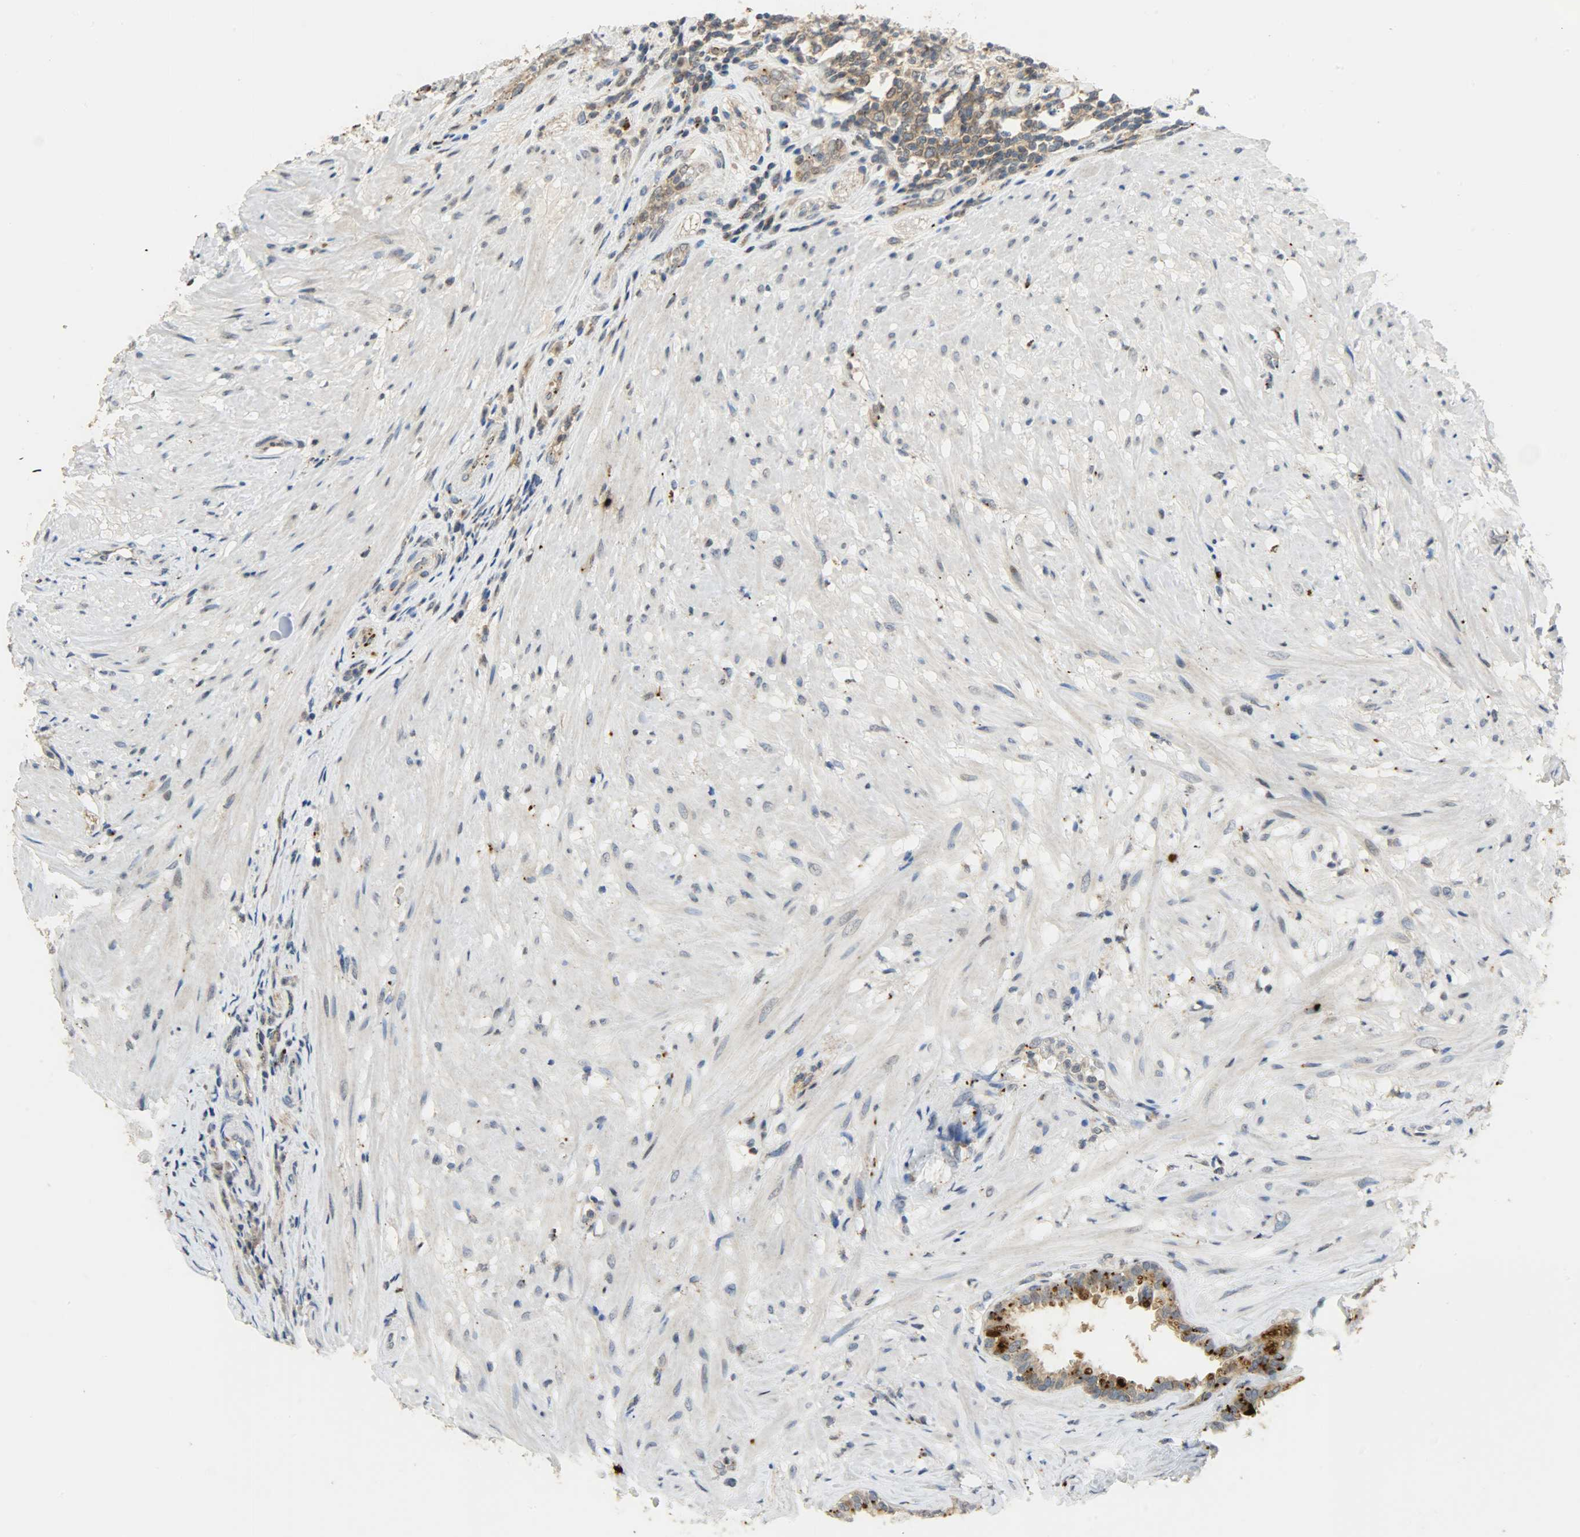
{"staining": {"intensity": "strong", "quantity": ">75%", "location": "cytoplasmic/membranous"}, "tissue": "seminal vesicle", "cell_type": "Glandular cells", "image_type": "normal", "snomed": [{"axis": "morphology", "description": "Normal tissue, NOS"}, {"axis": "topography", "description": "Seminal veicle"}], "caption": "The immunohistochemical stain shows strong cytoplasmic/membranous positivity in glandular cells of benign seminal vesicle.", "gene": "GIT2", "patient": {"sex": "male", "age": 61}}